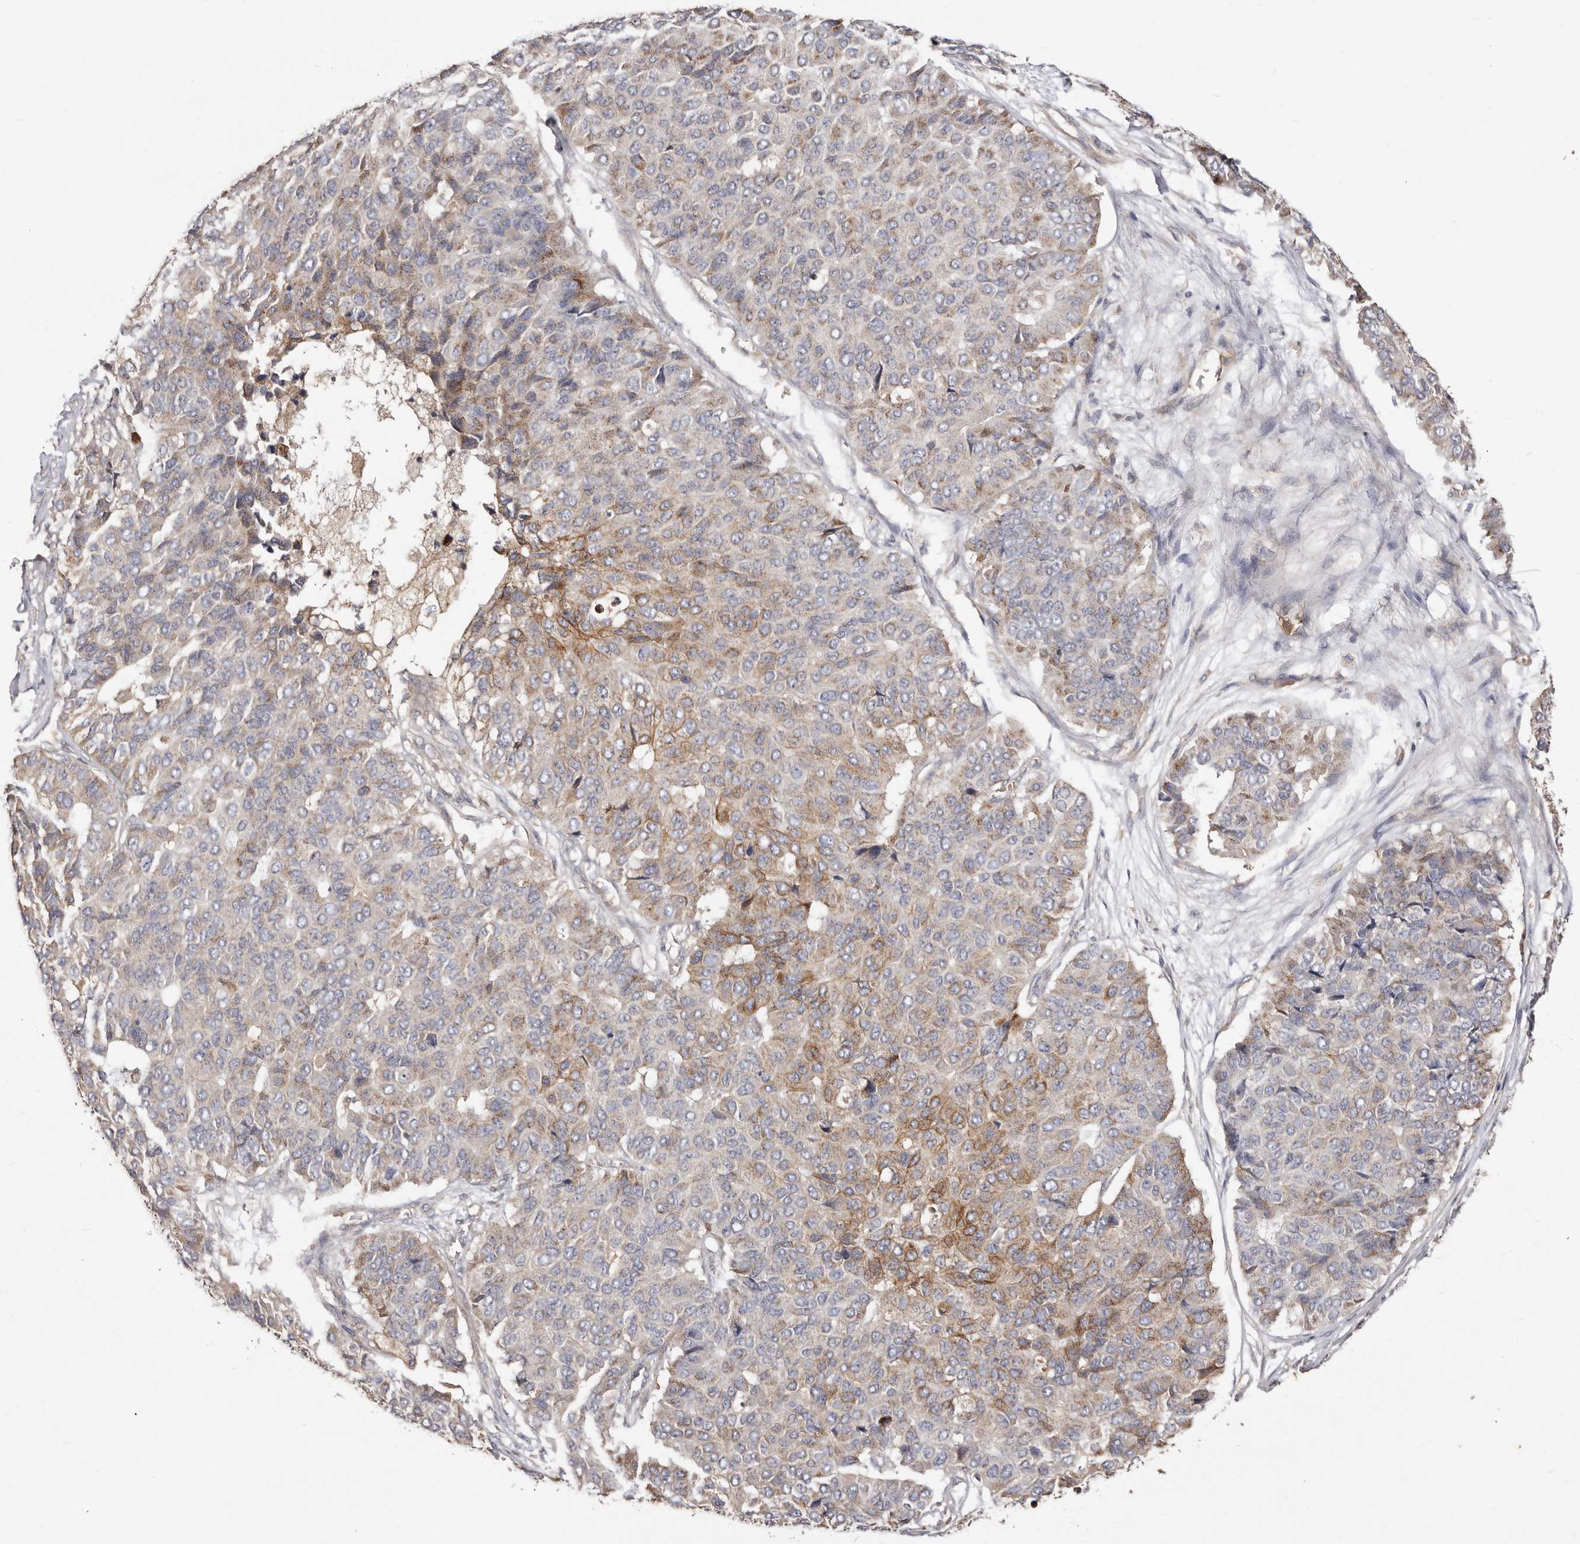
{"staining": {"intensity": "moderate", "quantity": "25%-75%", "location": "cytoplasmic/membranous"}, "tissue": "pancreatic cancer", "cell_type": "Tumor cells", "image_type": "cancer", "snomed": [{"axis": "morphology", "description": "Adenocarcinoma, NOS"}, {"axis": "topography", "description": "Pancreas"}], "caption": "This image reveals immunohistochemistry (IHC) staining of human adenocarcinoma (pancreatic), with medium moderate cytoplasmic/membranous positivity in about 25%-75% of tumor cells.", "gene": "LRRC25", "patient": {"sex": "male", "age": 50}}